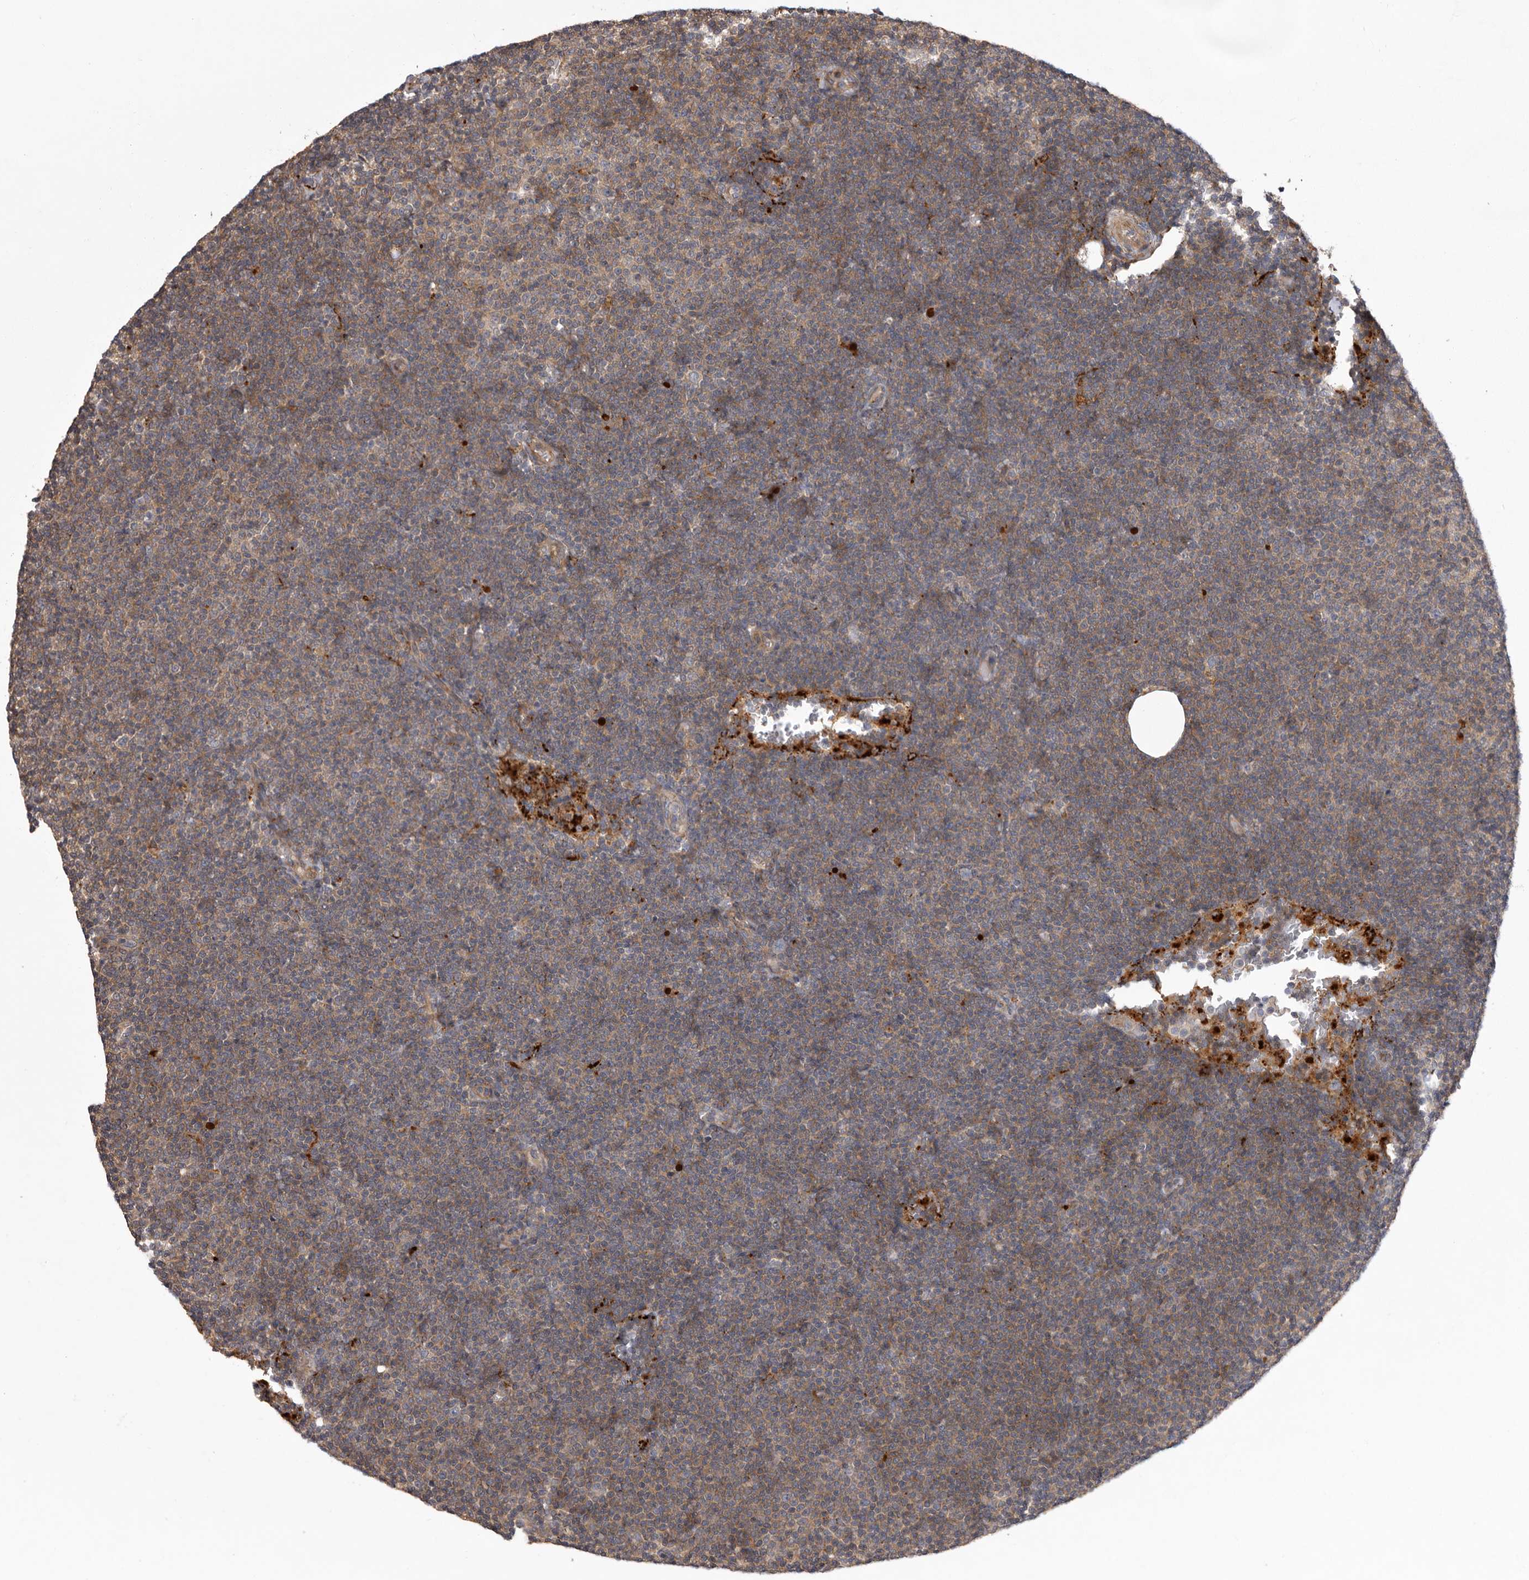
{"staining": {"intensity": "weak", "quantity": ">75%", "location": "cytoplasmic/membranous"}, "tissue": "lymphoma", "cell_type": "Tumor cells", "image_type": "cancer", "snomed": [{"axis": "morphology", "description": "Malignant lymphoma, non-Hodgkin's type, Low grade"}, {"axis": "topography", "description": "Lymph node"}], "caption": "The immunohistochemical stain labels weak cytoplasmic/membranous staining in tumor cells of lymphoma tissue.", "gene": "WDR47", "patient": {"sex": "female", "age": 53}}